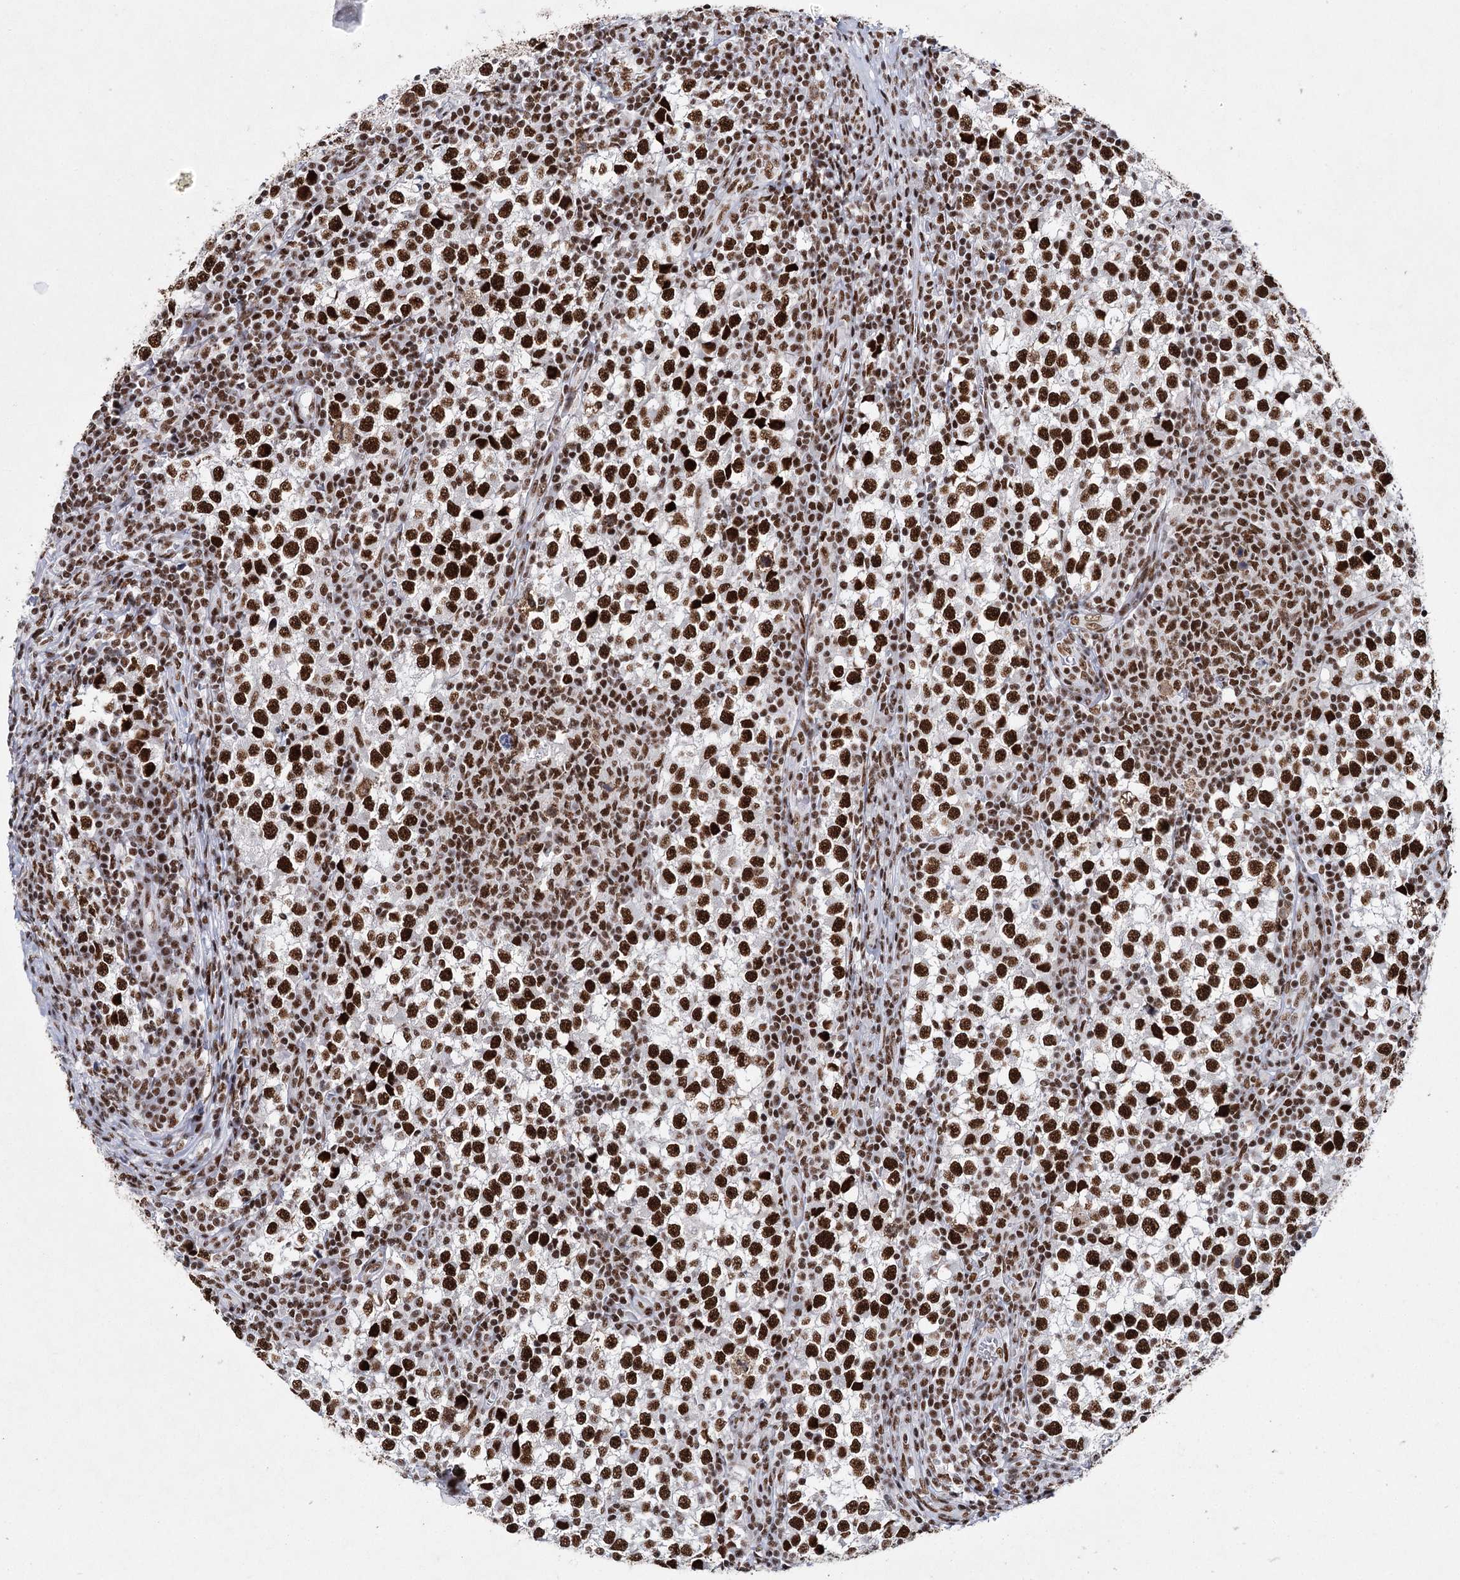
{"staining": {"intensity": "strong", "quantity": ">75%", "location": "nuclear"}, "tissue": "testis cancer", "cell_type": "Tumor cells", "image_type": "cancer", "snomed": [{"axis": "morphology", "description": "Seminoma, NOS"}, {"axis": "topography", "description": "Testis"}], "caption": "Immunohistochemical staining of testis seminoma displays high levels of strong nuclear protein staining in about >75% of tumor cells. The staining is performed using DAB brown chromogen to label protein expression. The nuclei are counter-stained blue using hematoxylin.", "gene": "SCAF8", "patient": {"sex": "male", "age": 65}}